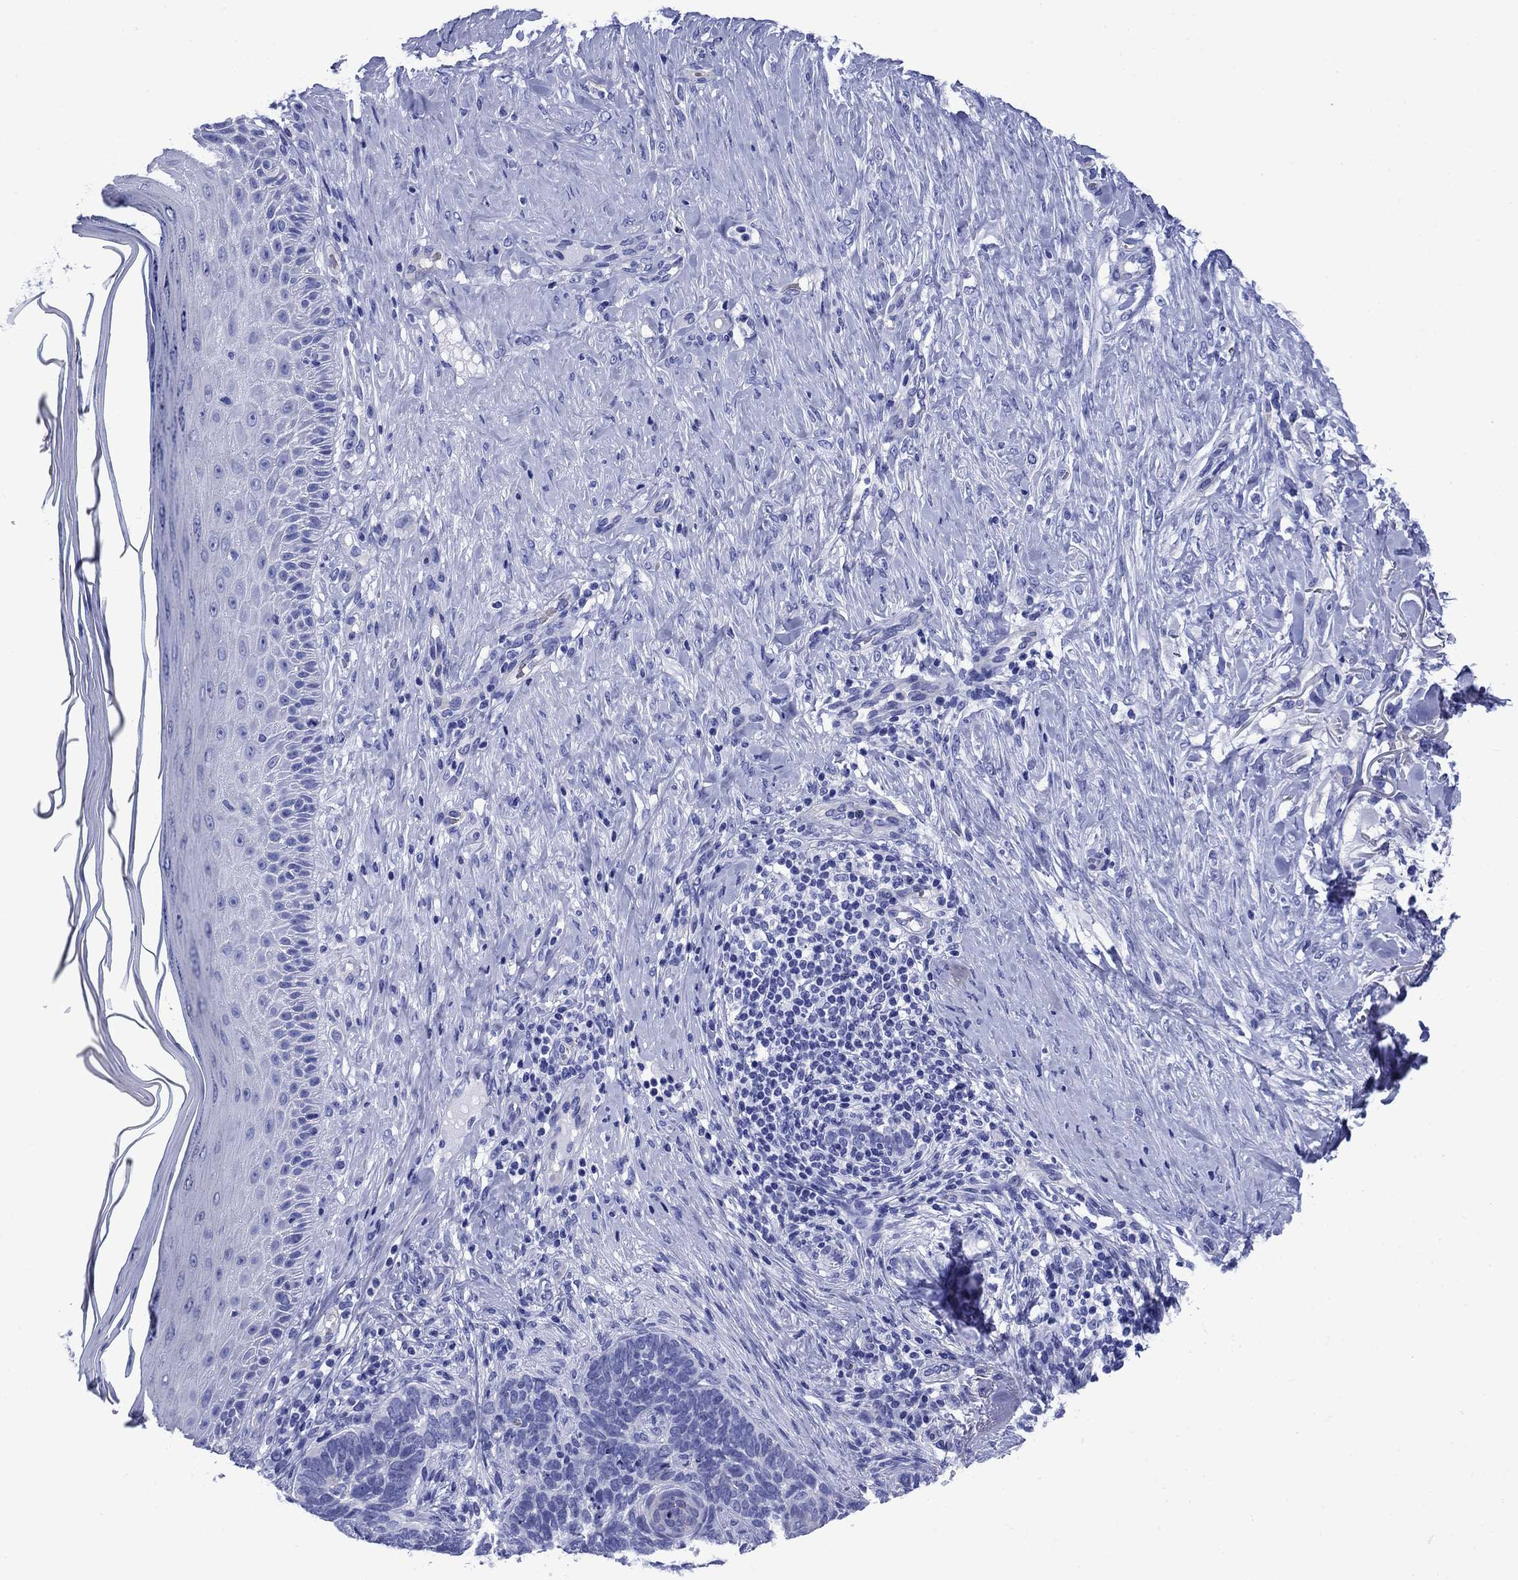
{"staining": {"intensity": "negative", "quantity": "none", "location": "none"}, "tissue": "skin cancer", "cell_type": "Tumor cells", "image_type": "cancer", "snomed": [{"axis": "morphology", "description": "Normal tissue, NOS"}, {"axis": "morphology", "description": "Basal cell carcinoma"}, {"axis": "topography", "description": "Skin"}], "caption": "IHC photomicrograph of human skin basal cell carcinoma stained for a protein (brown), which reveals no positivity in tumor cells.", "gene": "SLC1A2", "patient": {"sex": "male", "age": 46}}